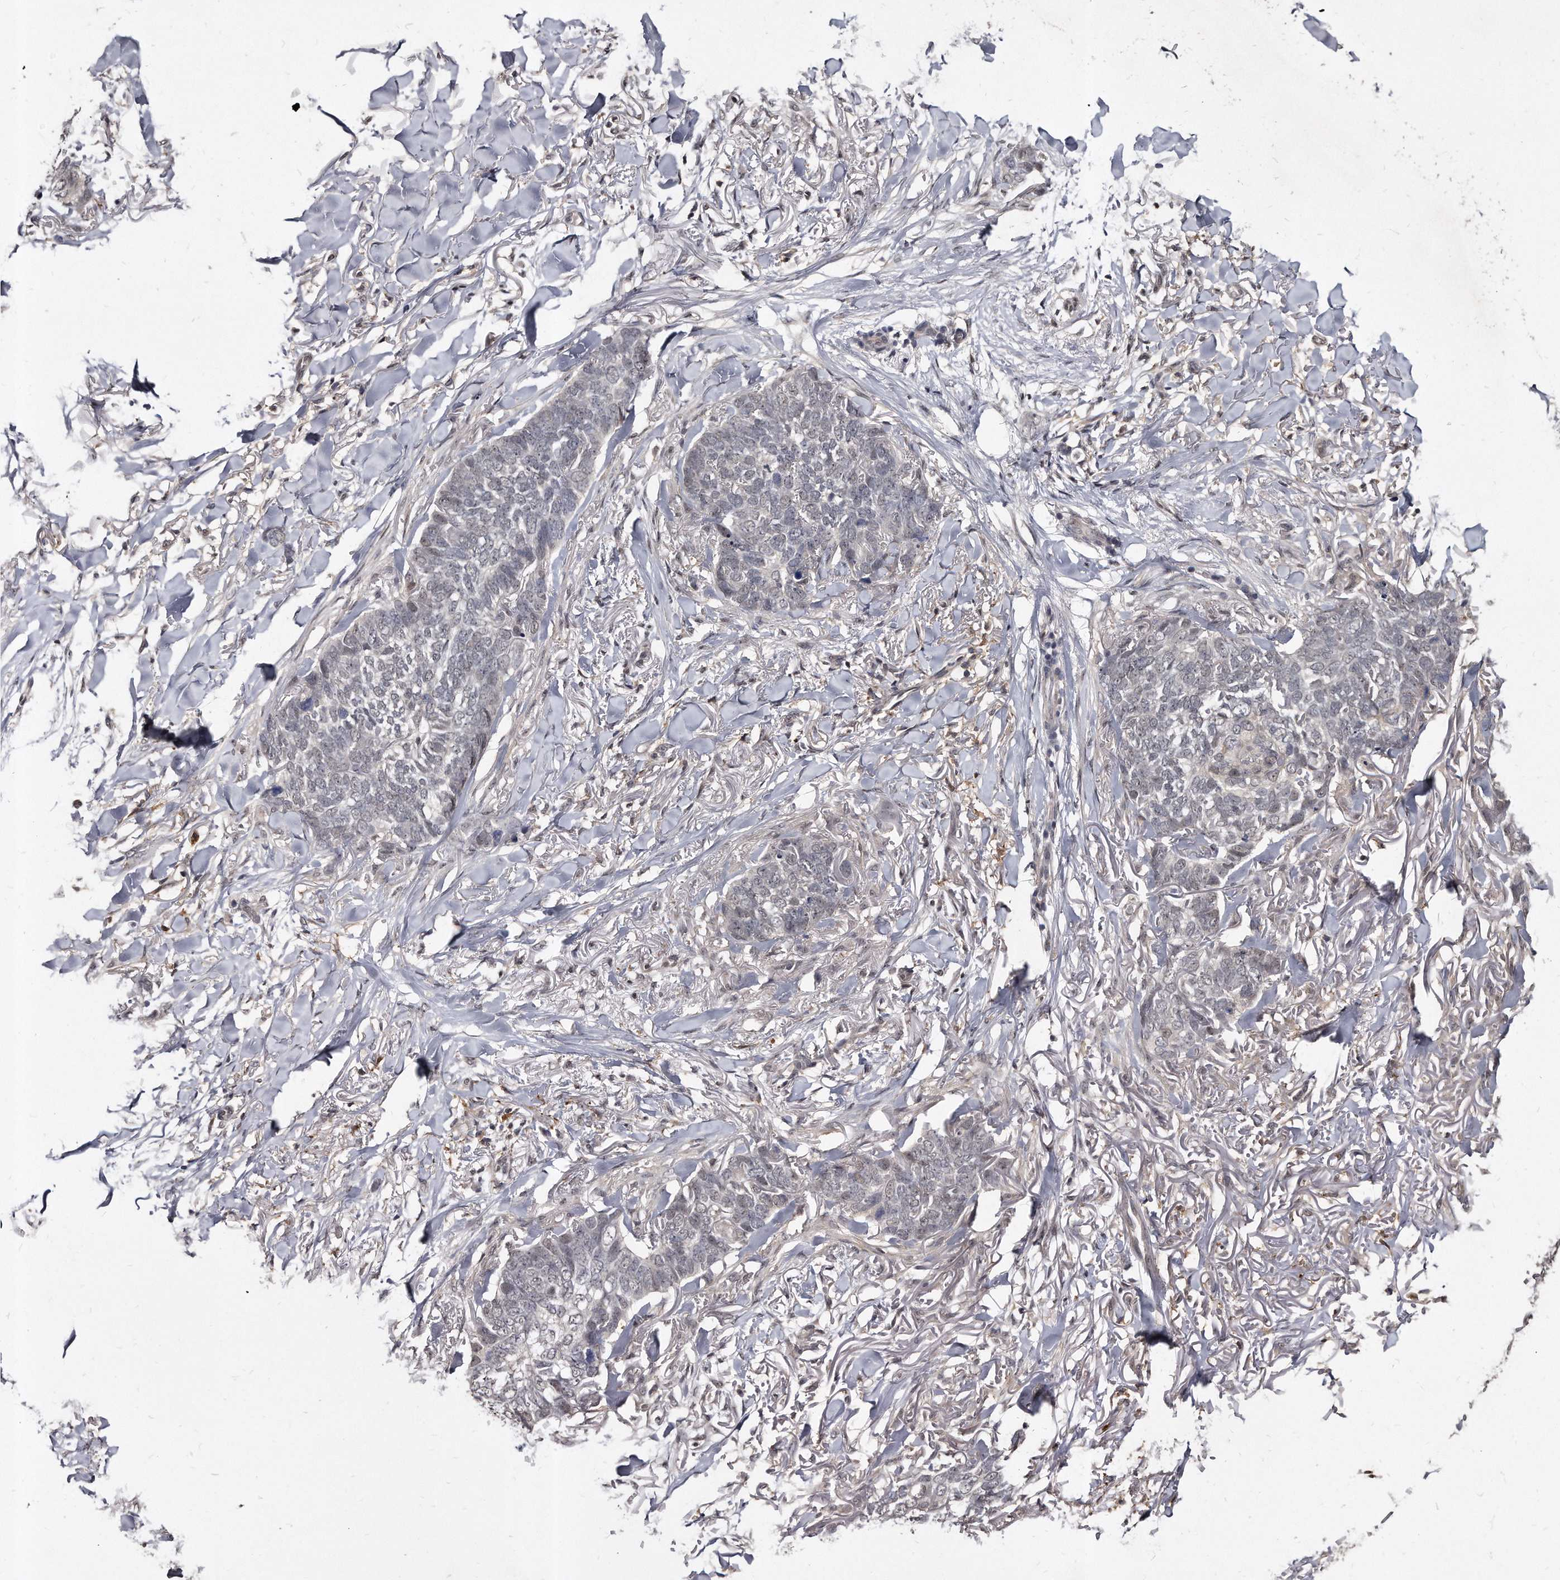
{"staining": {"intensity": "negative", "quantity": "none", "location": "none"}, "tissue": "skin cancer", "cell_type": "Tumor cells", "image_type": "cancer", "snomed": [{"axis": "morphology", "description": "Normal tissue, NOS"}, {"axis": "morphology", "description": "Basal cell carcinoma"}, {"axis": "topography", "description": "Skin"}], "caption": "Protein analysis of skin basal cell carcinoma displays no significant positivity in tumor cells.", "gene": "KLHDC3", "patient": {"sex": "male", "age": 77}}